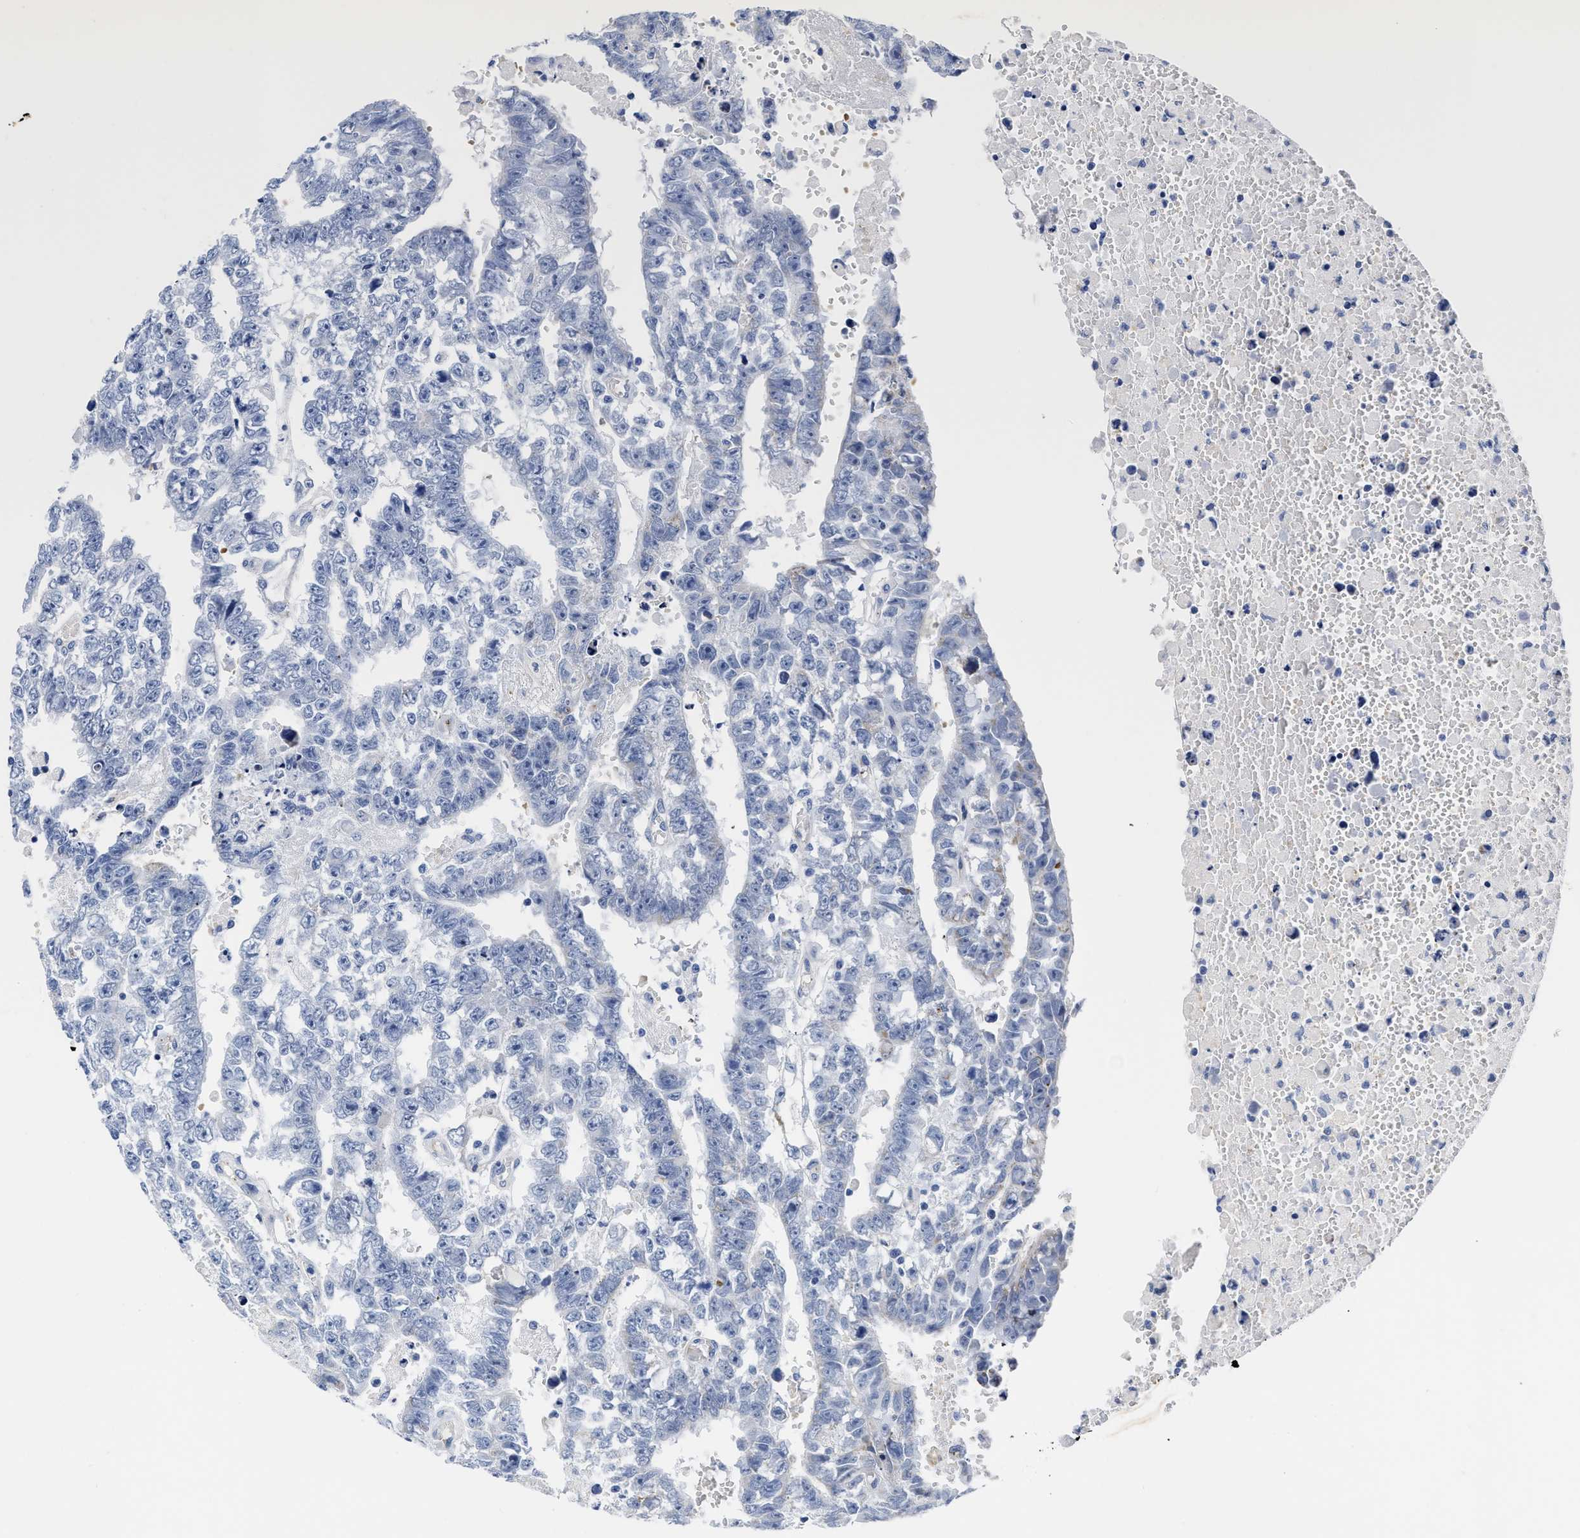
{"staining": {"intensity": "negative", "quantity": "none", "location": "none"}, "tissue": "testis cancer", "cell_type": "Tumor cells", "image_type": "cancer", "snomed": [{"axis": "morphology", "description": "Carcinoma, Embryonal, NOS"}, {"axis": "topography", "description": "Testis"}], "caption": "Testis cancer (embryonal carcinoma) was stained to show a protein in brown. There is no significant staining in tumor cells. (DAB IHC visualized using brightfield microscopy, high magnification).", "gene": "KCNMB3", "patient": {"sex": "male", "age": 25}}